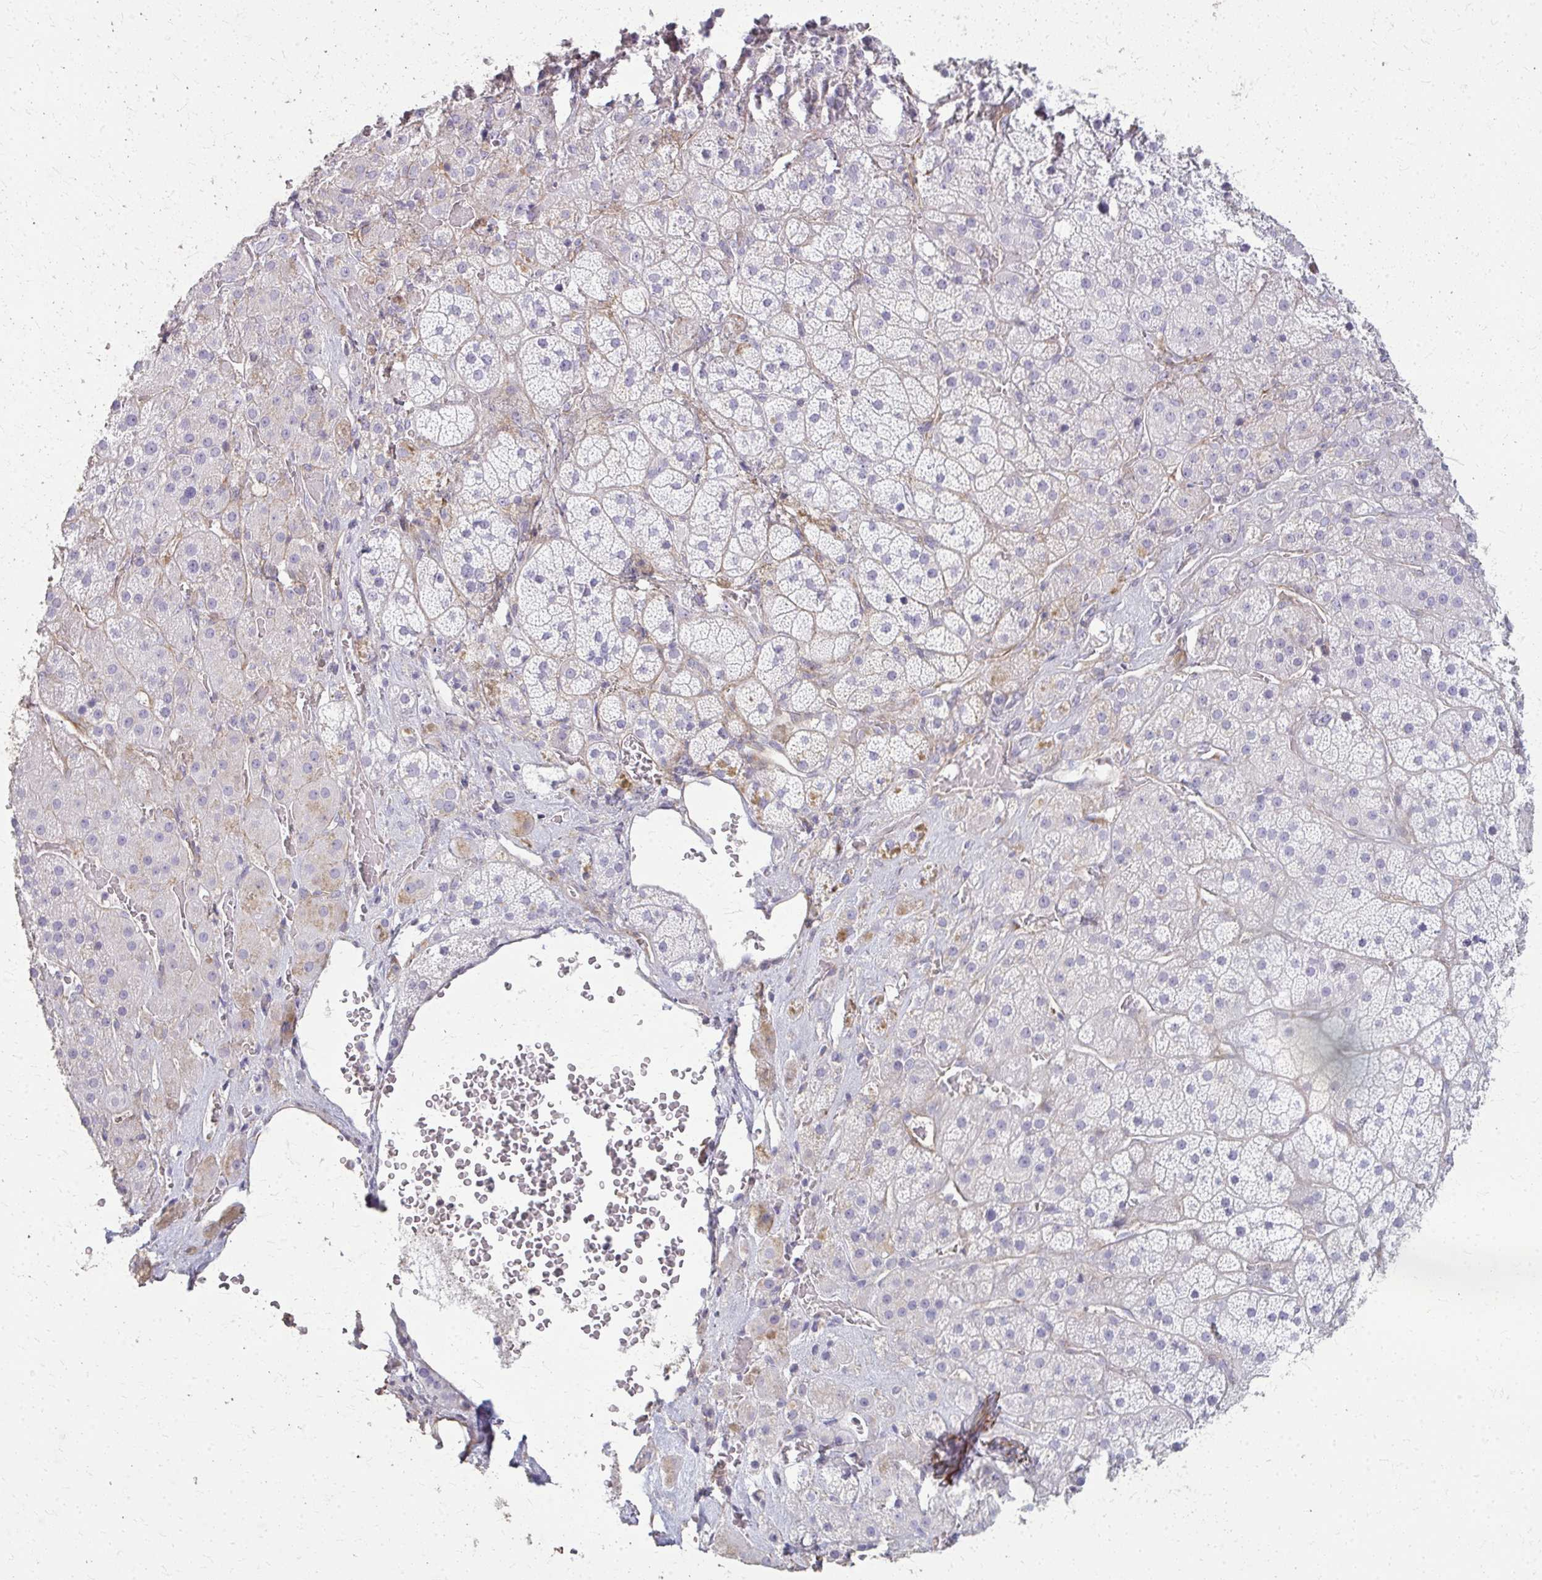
{"staining": {"intensity": "negative", "quantity": "none", "location": "none"}, "tissue": "adrenal gland", "cell_type": "Glandular cells", "image_type": "normal", "snomed": [{"axis": "morphology", "description": "Normal tissue, NOS"}, {"axis": "topography", "description": "Adrenal gland"}], "caption": "IHC histopathology image of unremarkable adrenal gland: adrenal gland stained with DAB reveals no significant protein positivity in glandular cells.", "gene": "TENM4", "patient": {"sex": "male", "age": 57}}